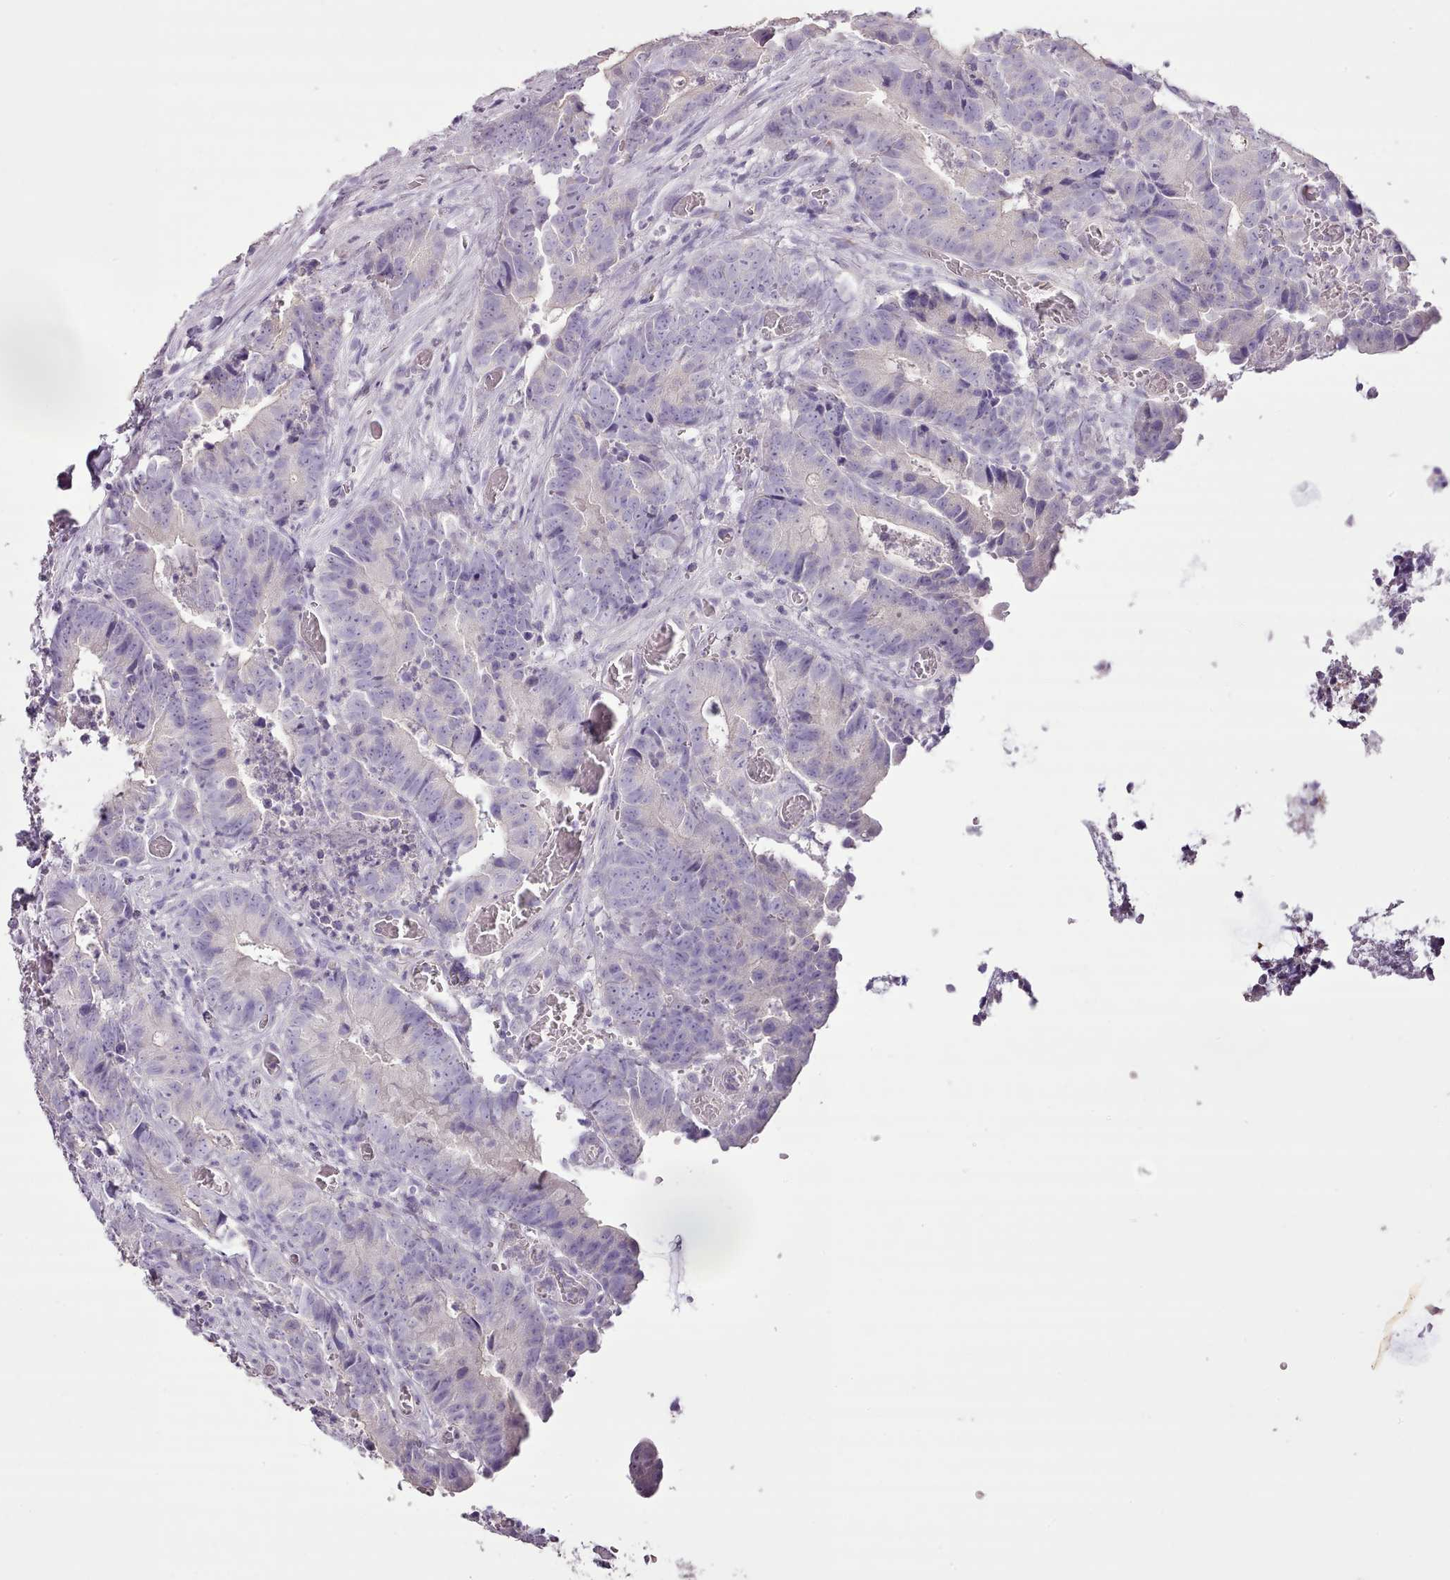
{"staining": {"intensity": "negative", "quantity": "none", "location": "none"}, "tissue": "colorectal cancer", "cell_type": "Tumor cells", "image_type": "cancer", "snomed": [{"axis": "morphology", "description": "Adenocarcinoma, NOS"}, {"axis": "topography", "description": "Colon"}], "caption": "Immunohistochemistry (IHC) of human colorectal cancer (adenocarcinoma) demonstrates no expression in tumor cells.", "gene": "BLOC1S2", "patient": {"sex": "female", "age": 57}}